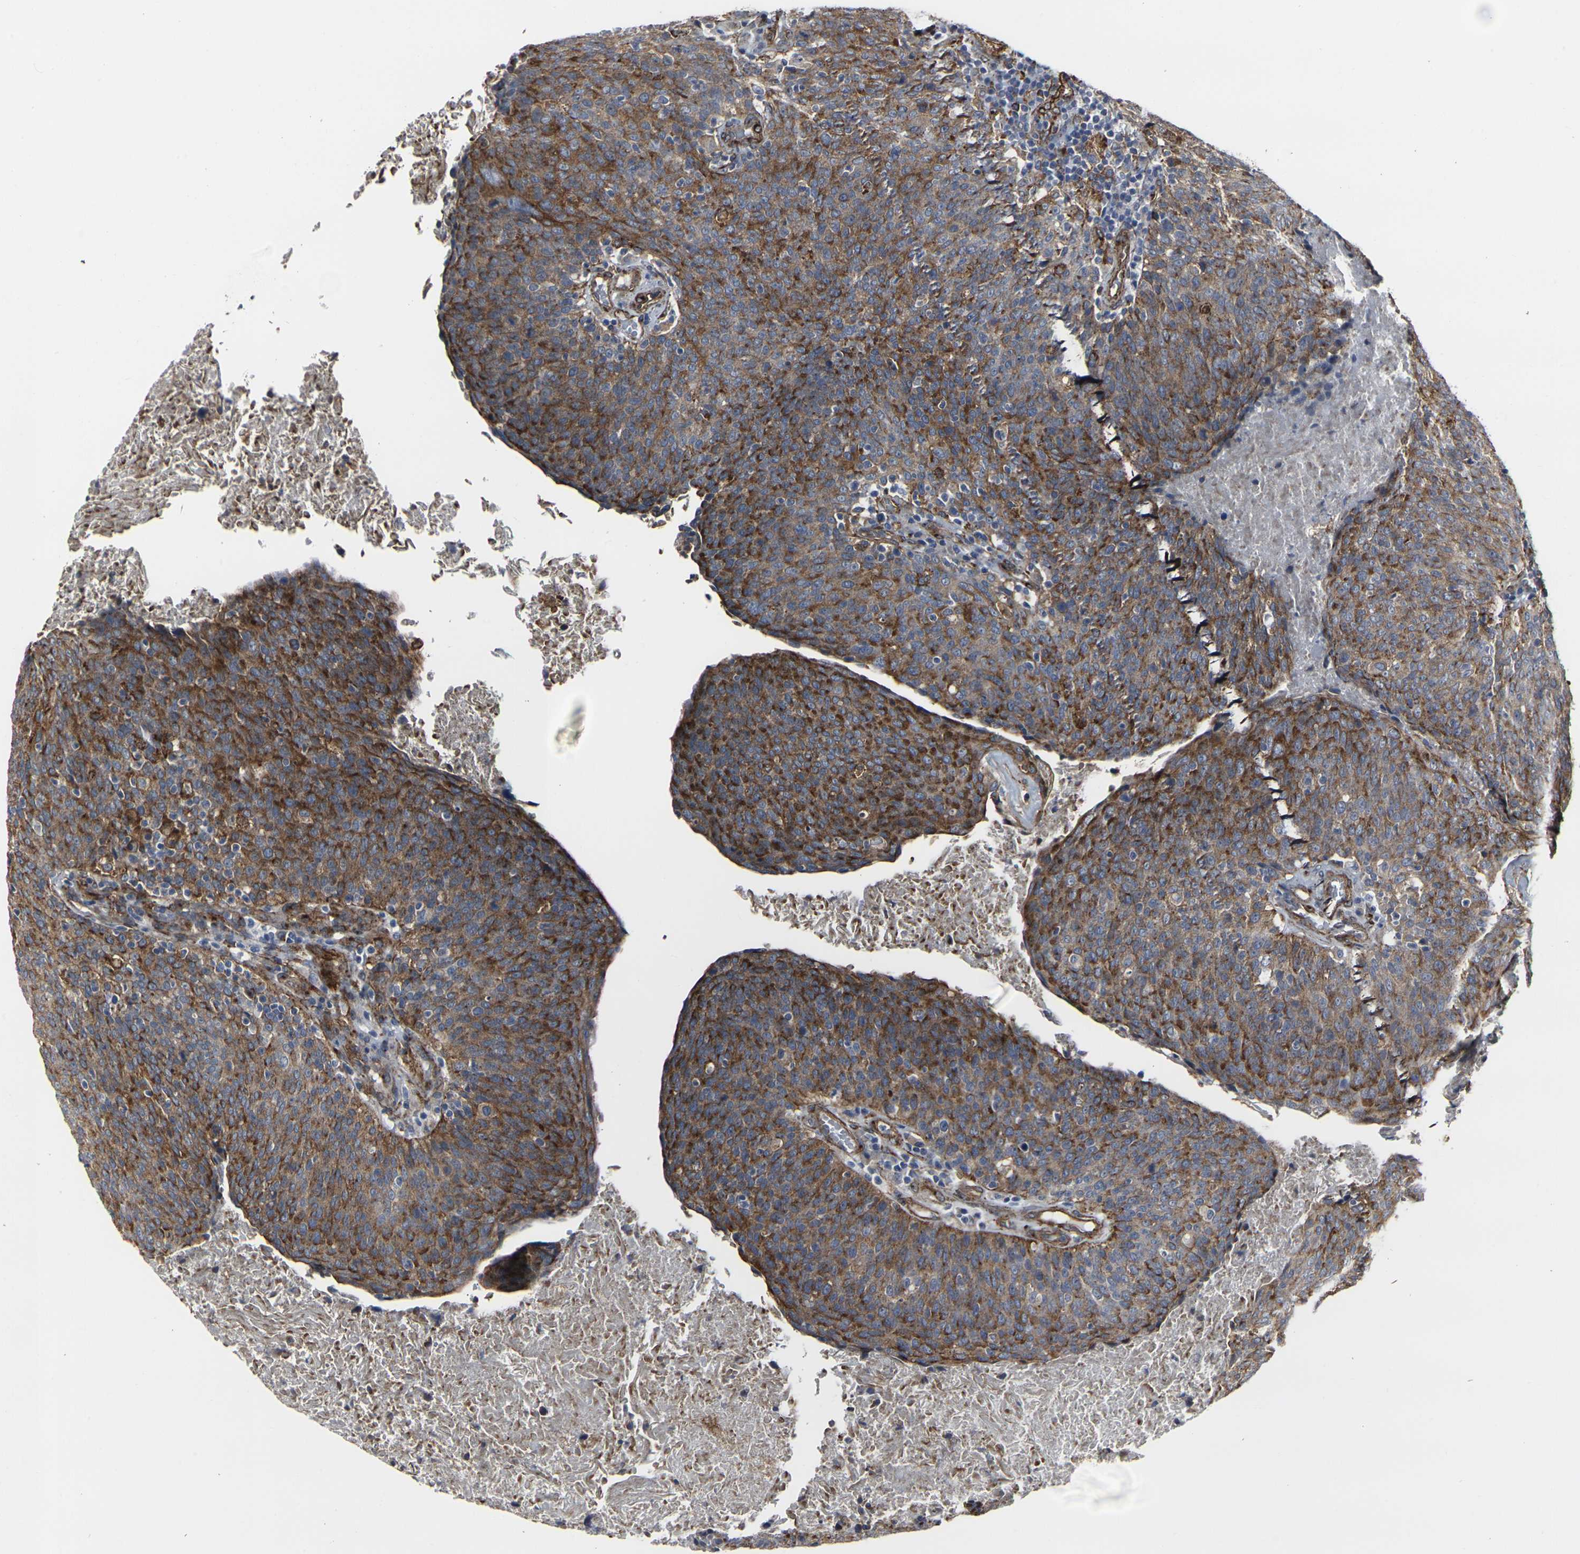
{"staining": {"intensity": "strong", "quantity": "25%-75%", "location": "cytoplasmic/membranous"}, "tissue": "head and neck cancer", "cell_type": "Tumor cells", "image_type": "cancer", "snomed": [{"axis": "morphology", "description": "Squamous cell carcinoma, NOS"}, {"axis": "morphology", "description": "Squamous cell carcinoma, metastatic, NOS"}, {"axis": "topography", "description": "Lymph node"}, {"axis": "topography", "description": "Head-Neck"}], "caption": "An immunohistochemistry (IHC) image of tumor tissue is shown. Protein staining in brown highlights strong cytoplasmic/membranous positivity in squamous cell carcinoma (head and neck) within tumor cells. The protein of interest is shown in brown color, while the nuclei are stained blue.", "gene": "MYOF", "patient": {"sex": "male", "age": 62}}